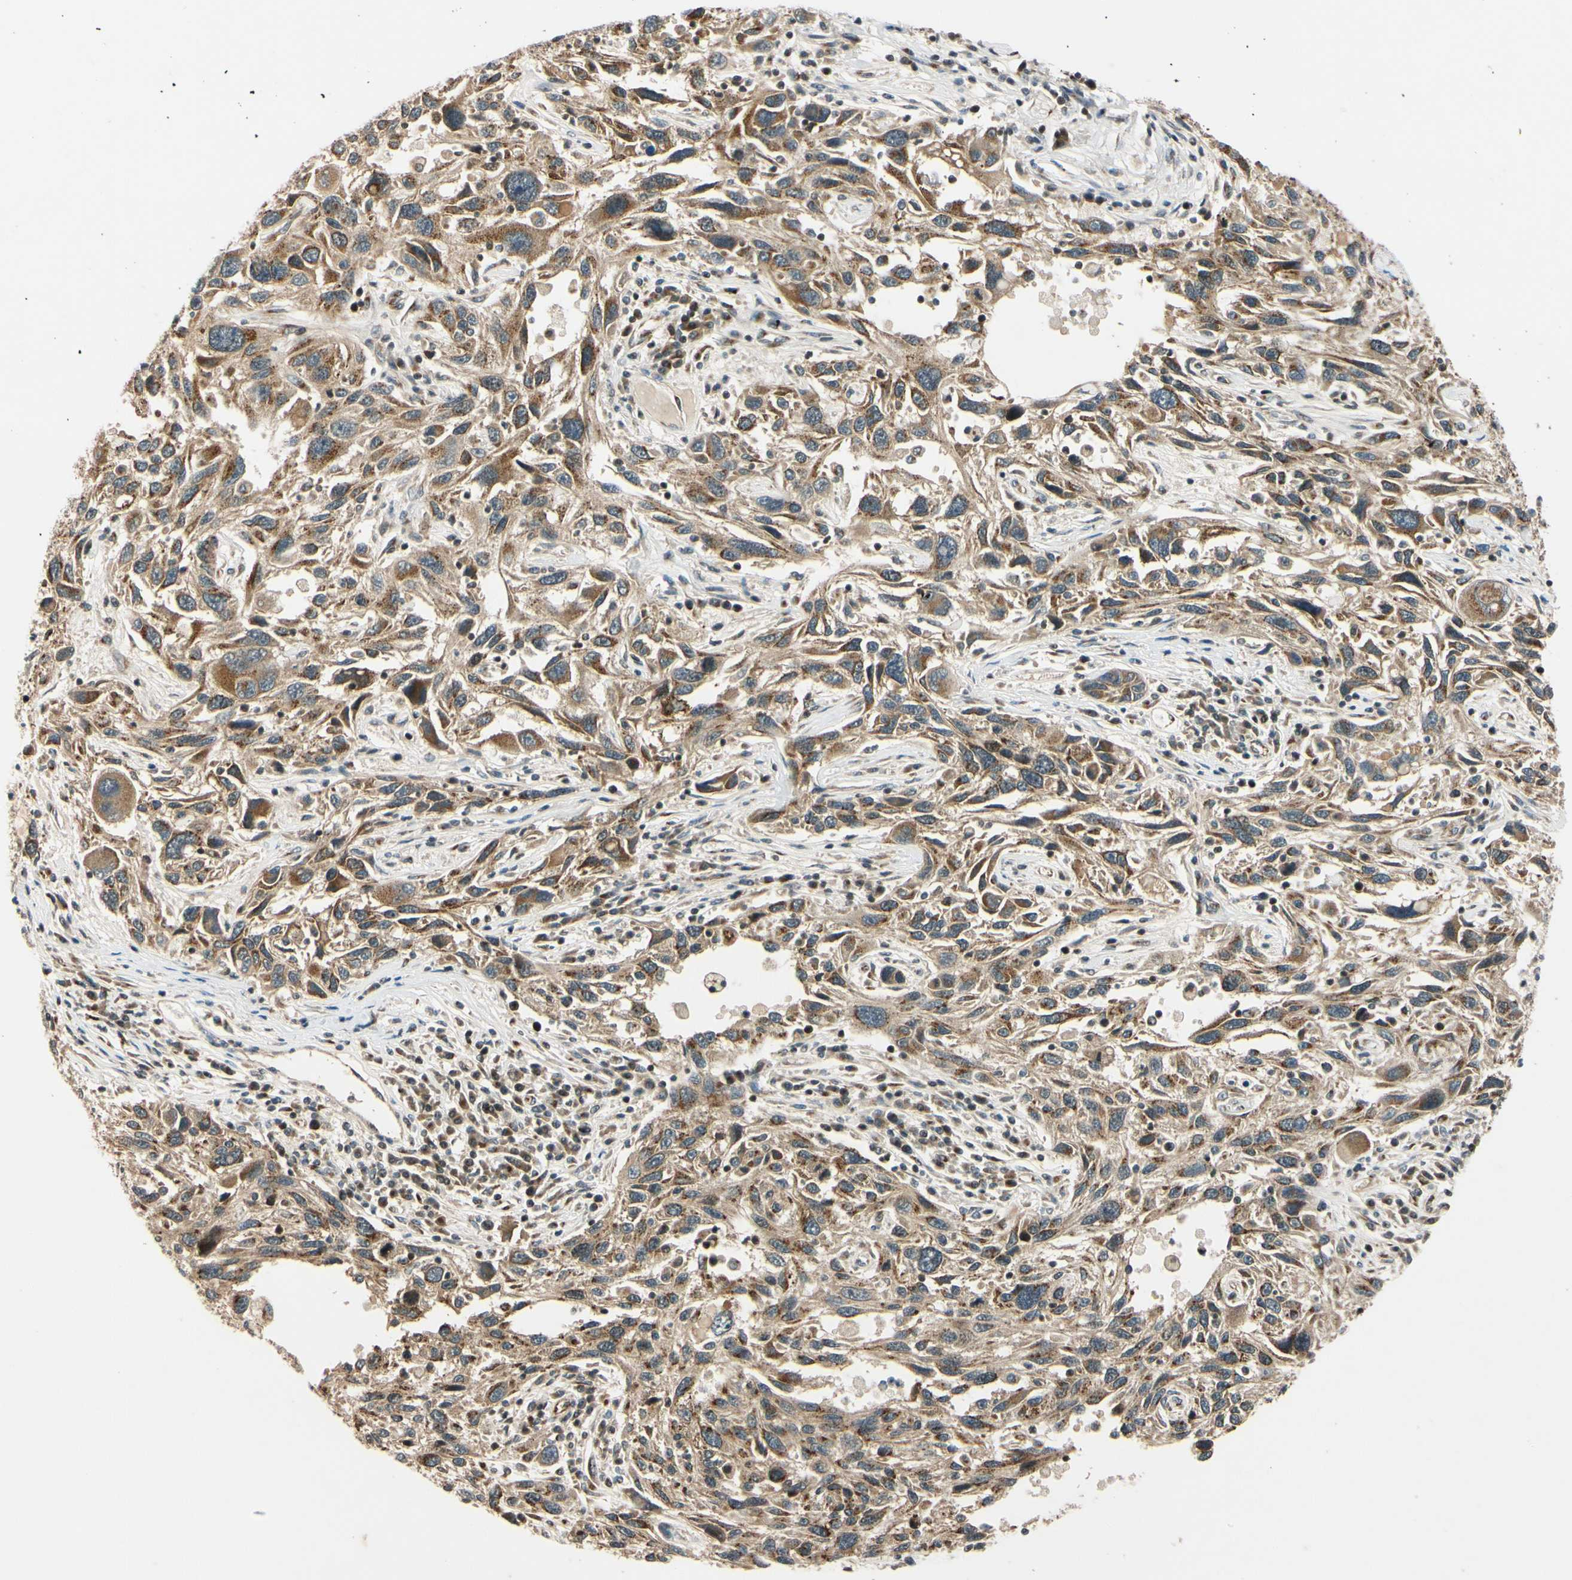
{"staining": {"intensity": "weak", "quantity": "25%-75%", "location": "cytoplasmic/membranous"}, "tissue": "melanoma", "cell_type": "Tumor cells", "image_type": "cancer", "snomed": [{"axis": "morphology", "description": "Malignant melanoma, NOS"}, {"axis": "topography", "description": "Skin"}], "caption": "This histopathology image demonstrates immunohistochemistry (IHC) staining of malignant melanoma, with low weak cytoplasmic/membranous expression in about 25%-75% of tumor cells.", "gene": "NEO1", "patient": {"sex": "male", "age": 53}}